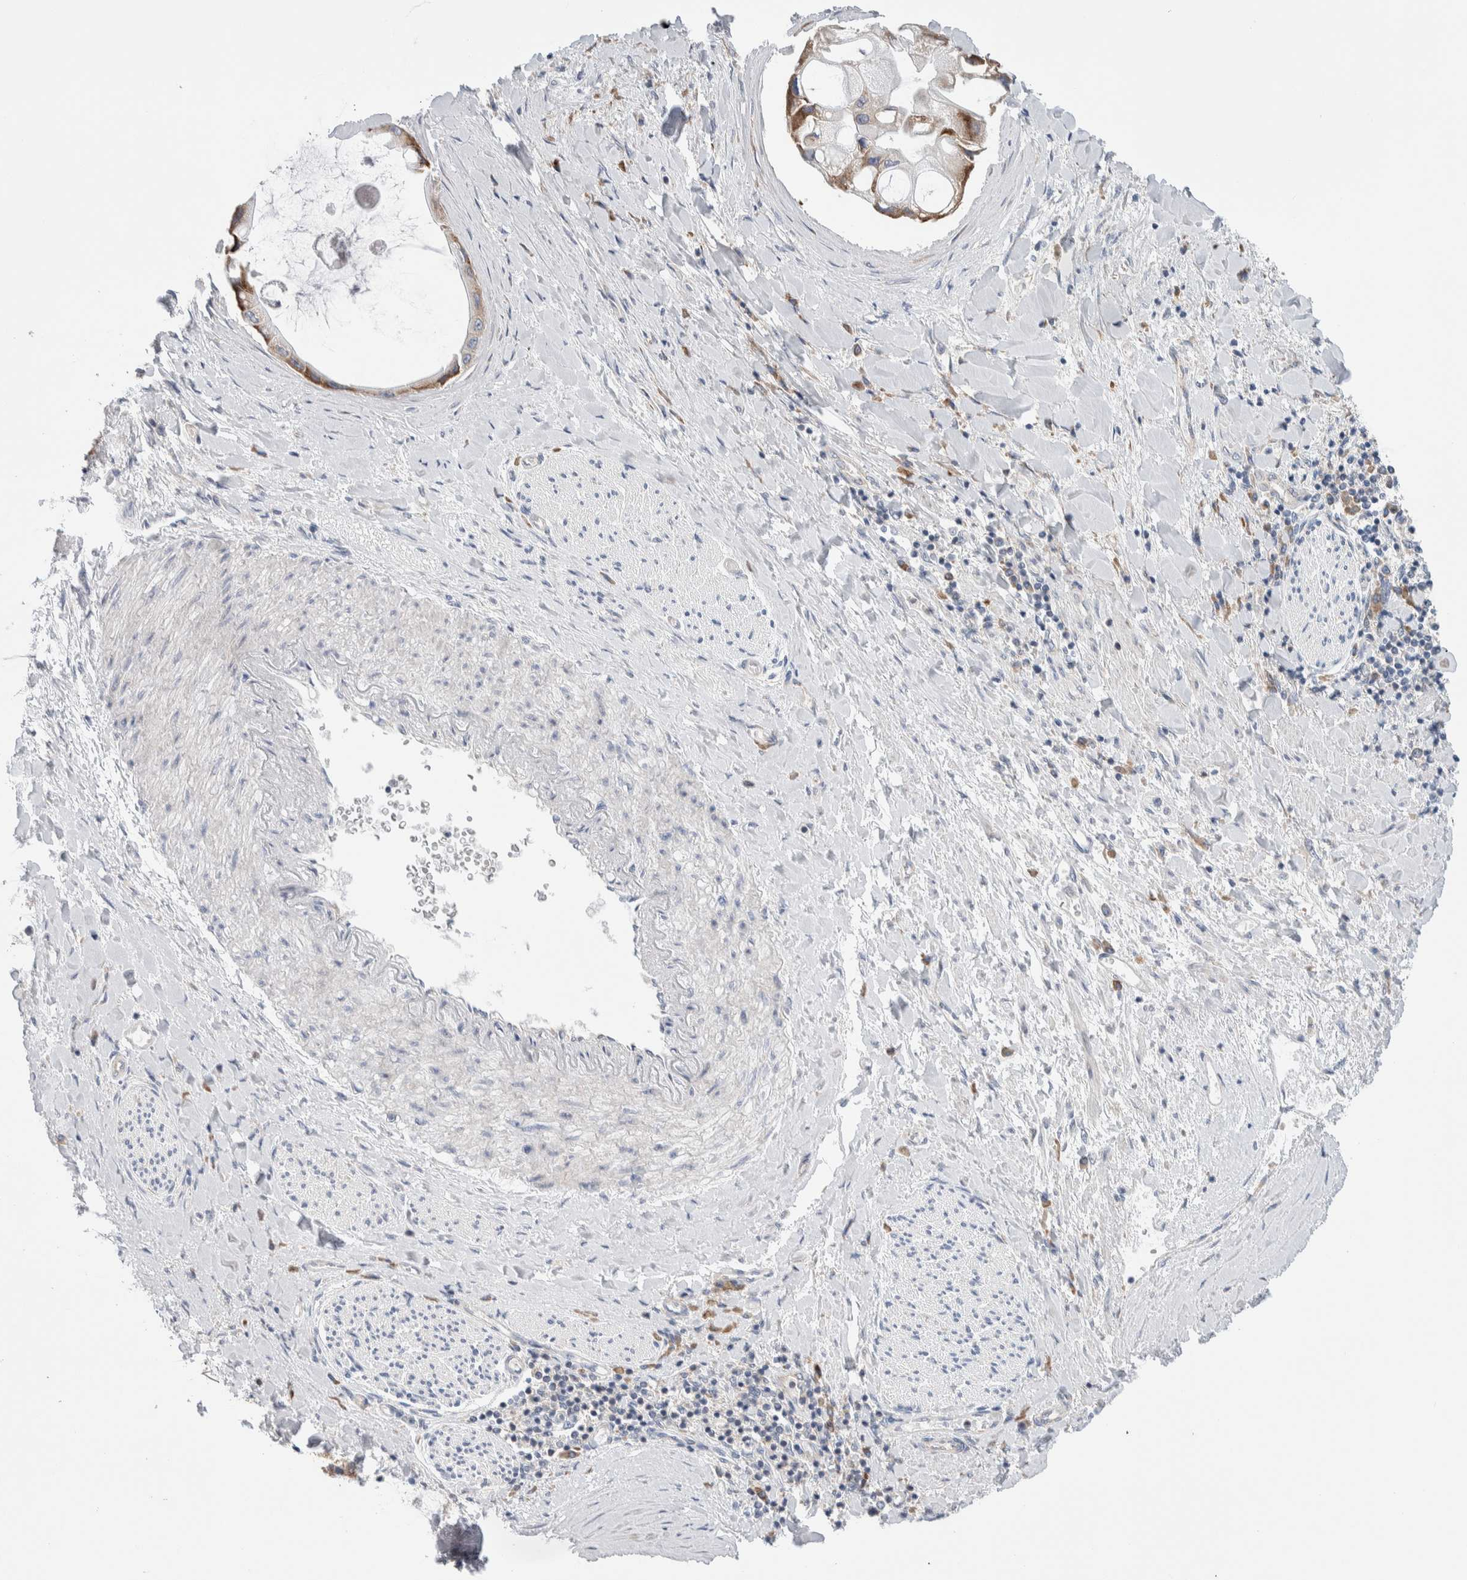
{"staining": {"intensity": "moderate", "quantity": ">75%", "location": "cytoplasmic/membranous"}, "tissue": "liver cancer", "cell_type": "Tumor cells", "image_type": "cancer", "snomed": [{"axis": "morphology", "description": "Cholangiocarcinoma"}, {"axis": "topography", "description": "Liver"}], "caption": "Brown immunohistochemical staining in human liver cancer (cholangiocarcinoma) shows moderate cytoplasmic/membranous positivity in approximately >75% of tumor cells.", "gene": "RACK1", "patient": {"sex": "male", "age": 50}}